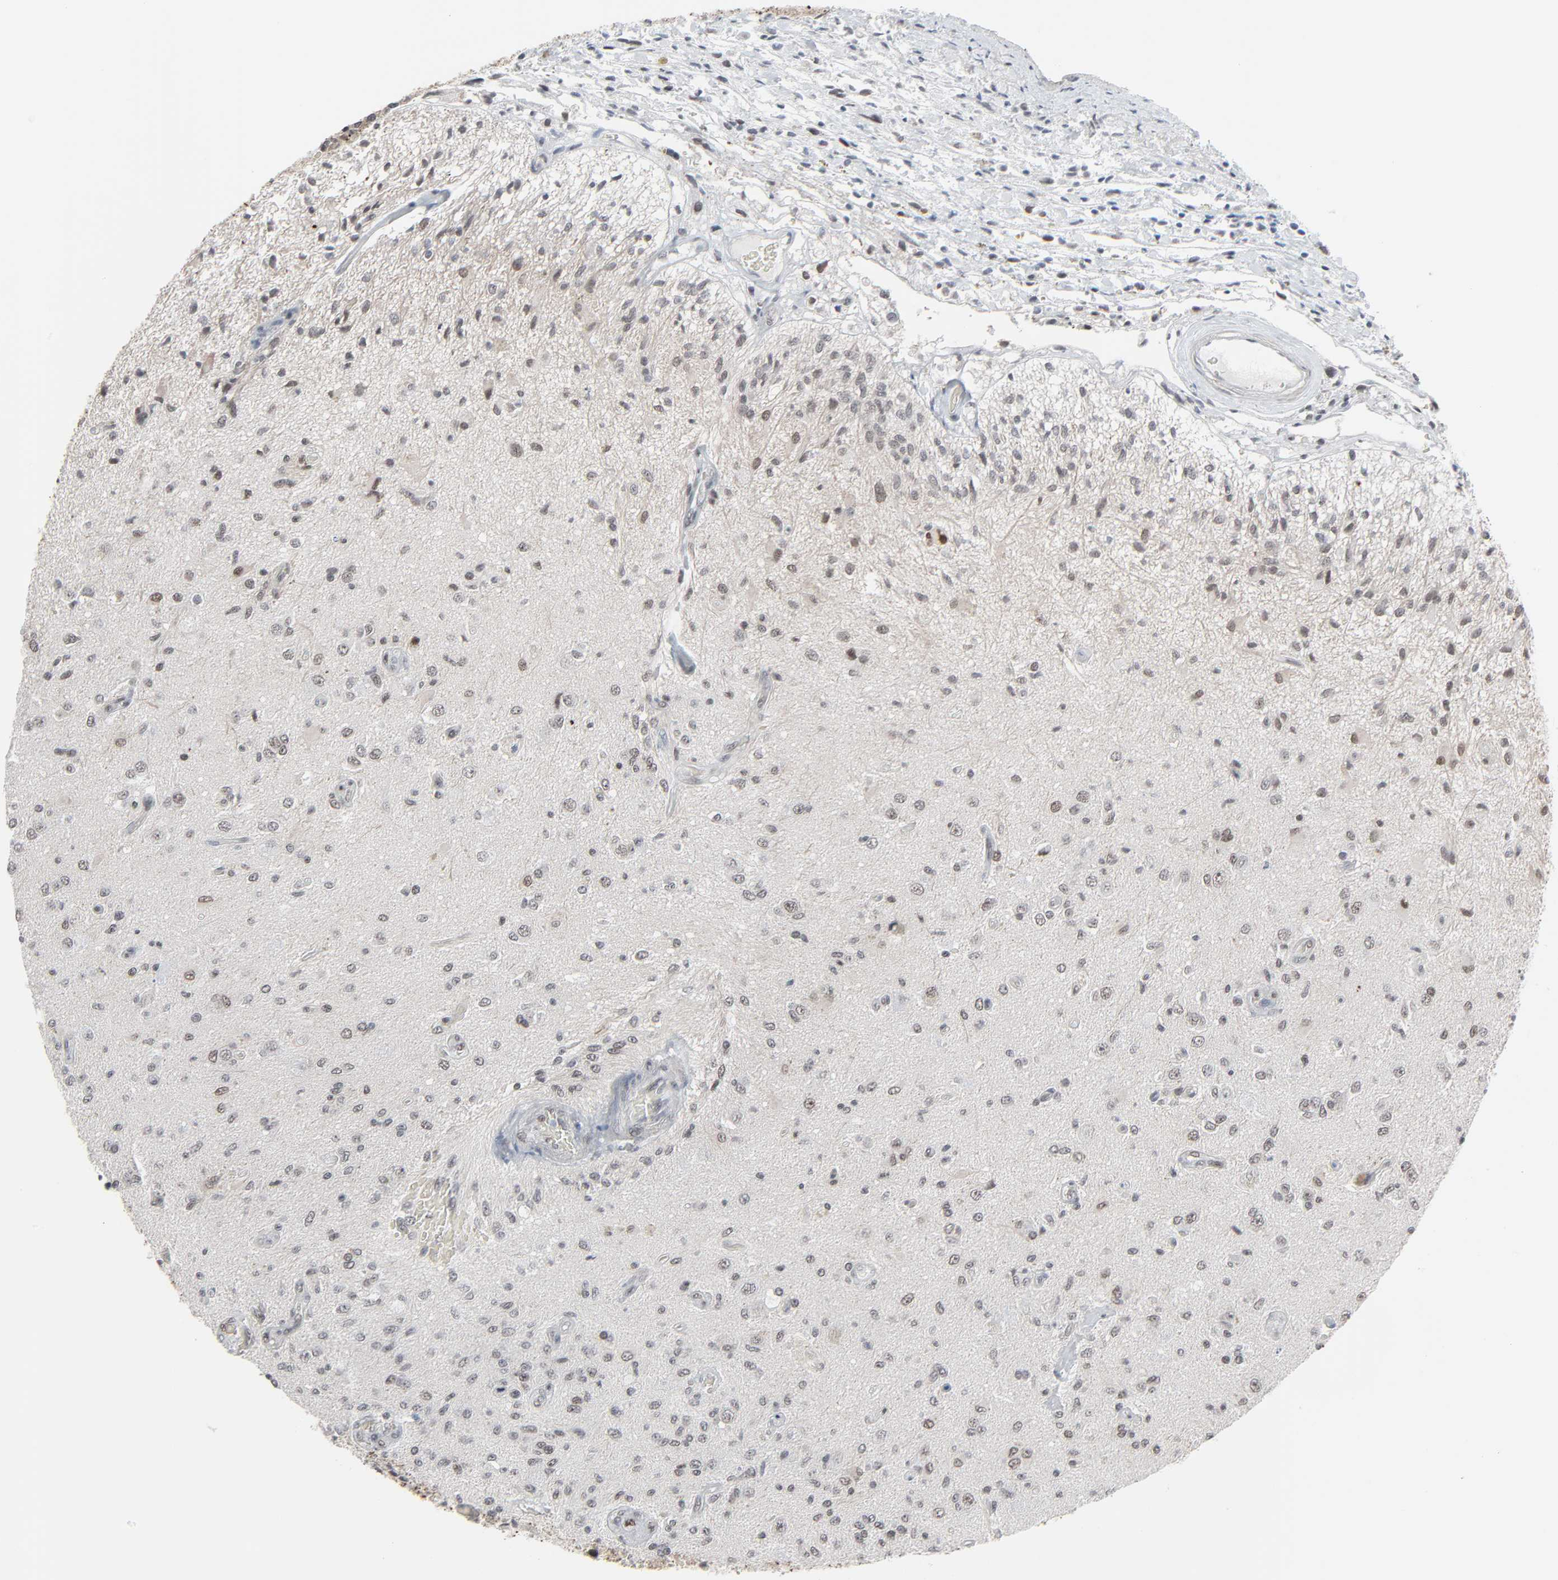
{"staining": {"intensity": "weak", "quantity": "25%-75%", "location": "nuclear"}, "tissue": "glioma", "cell_type": "Tumor cells", "image_type": "cancer", "snomed": [{"axis": "morphology", "description": "Normal tissue, NOS"}, {"axis": "morphology", "description": "Glioma, malignant, High grade"}, {"axis": "topography", "description": "Cerebral cortex"}], "caption": "Malignant glioma (high-grade) tissue reveals weak nuclear expression in about 25%-75% of tumor cells, visualized by immunohistochemistry.", "gene": "FBXO28", "patient": {"sex": "male", "age": 77}}